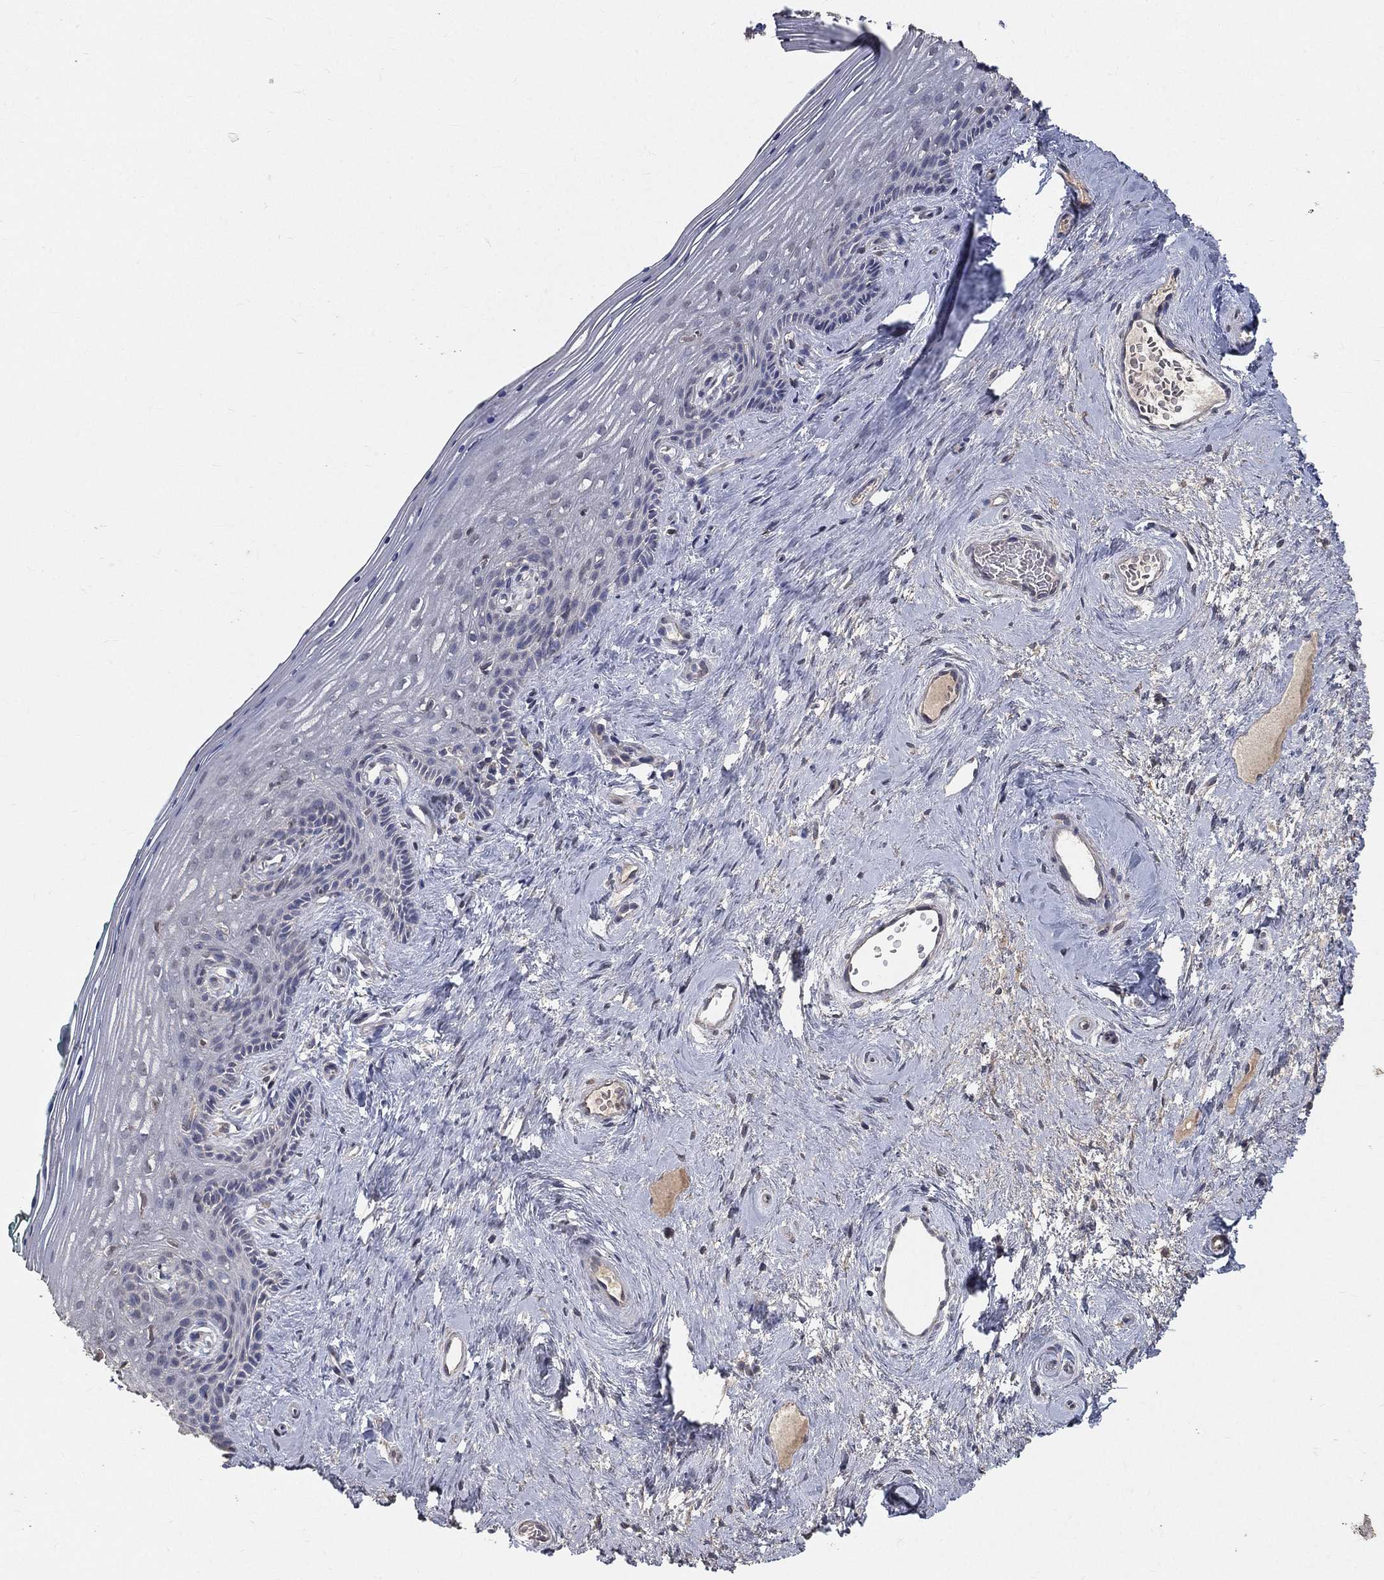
{"staining": {"intensity": "negative", "quantity": "none", "location": "none"}, "tissue": "vagina", "cell_type": "Squamous epithelial cells", "image_type": "normal", "snomed": [{"axis": "morphology", "description": "Normal tissue, NOS"}, {"axis": "topography", "description": "Vagina"}], "caption": "Squamous epithelial cells show no significant positivity in benign vagina.", "gene": "SNAP25", "patient": {"sex": "female", "age": 45}}